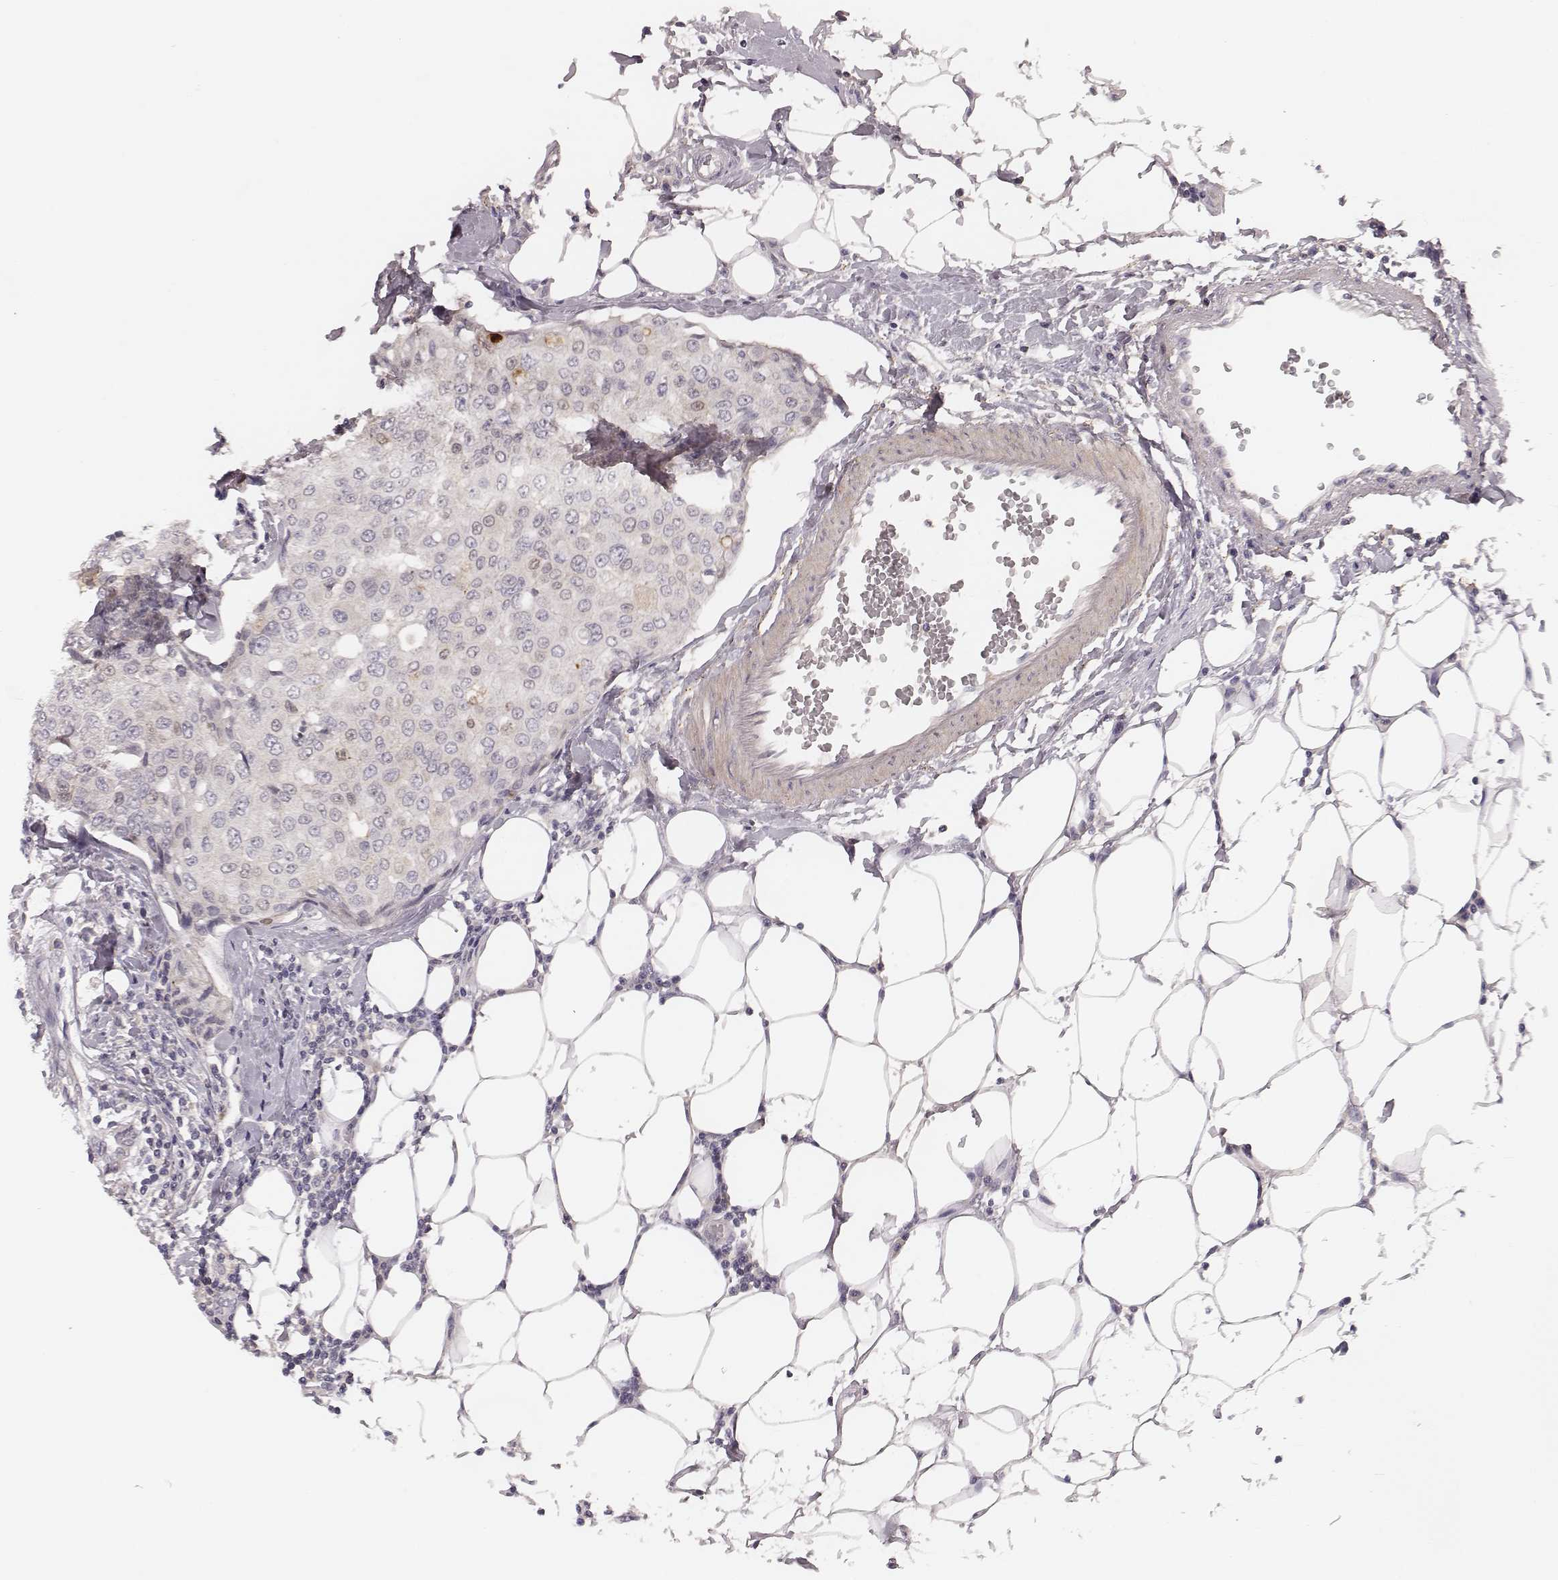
{"staining": {"intensity": "negative", "quantity": "none", "location": "none"}, "tissue": "breast cancer", "cell_type": "Tumor cells", "image_type": "cancer", "snomed": [{"axis": "morphology", "description": "Duct carcinoma"}, {"axis": "topography", "description": "Breast"}], "caption": "This histopathology image is of infiltrating ductal carcinoma (breast) stained with immunohistochemistry to label a protein in brown with the nuclei are counter-stained blue. There is no staining in tumor cells.", "gene": "SDCBP2", "patient": {"sex": "female", "age": 27}}